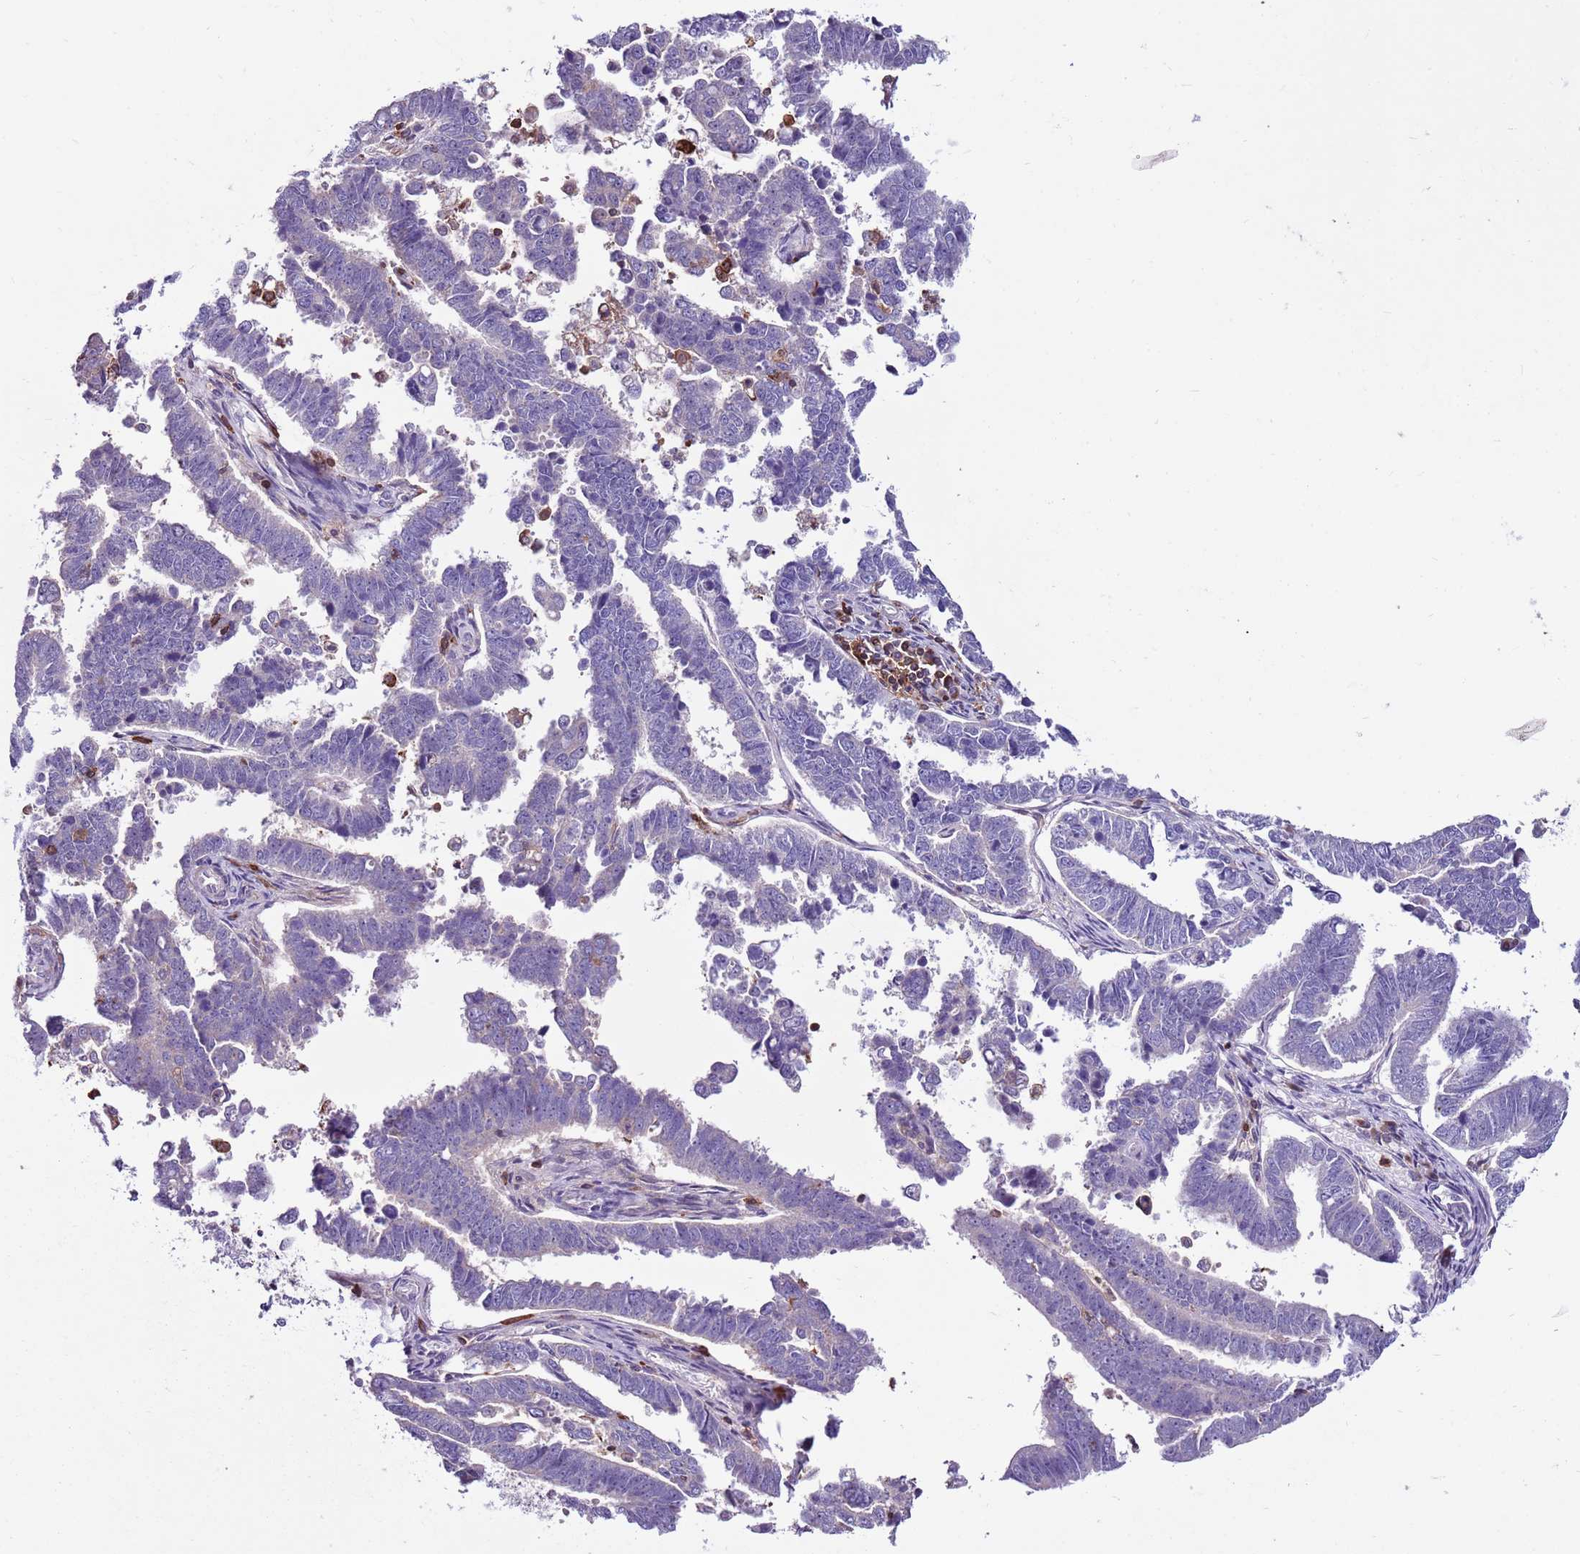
{"staining": {"intensity": "weak", "quantity": "<25%", "location": "cytoplasmic/membranous"}, "tissue": "endometrial cancer", "cell_type": "Tumor cells", "image_type": "cancer", "snomed": [{"axis": "morphology", "description": "Adenocarcinoma, NOS"}, {"axis": "topography", "description": "Endometrium"}], "caption": "IHC of human endometrial cancer reveals no positivity in tumor cells.", "gene": "ZSWIM1", "patient": {"sex": "female", "age": 75}}